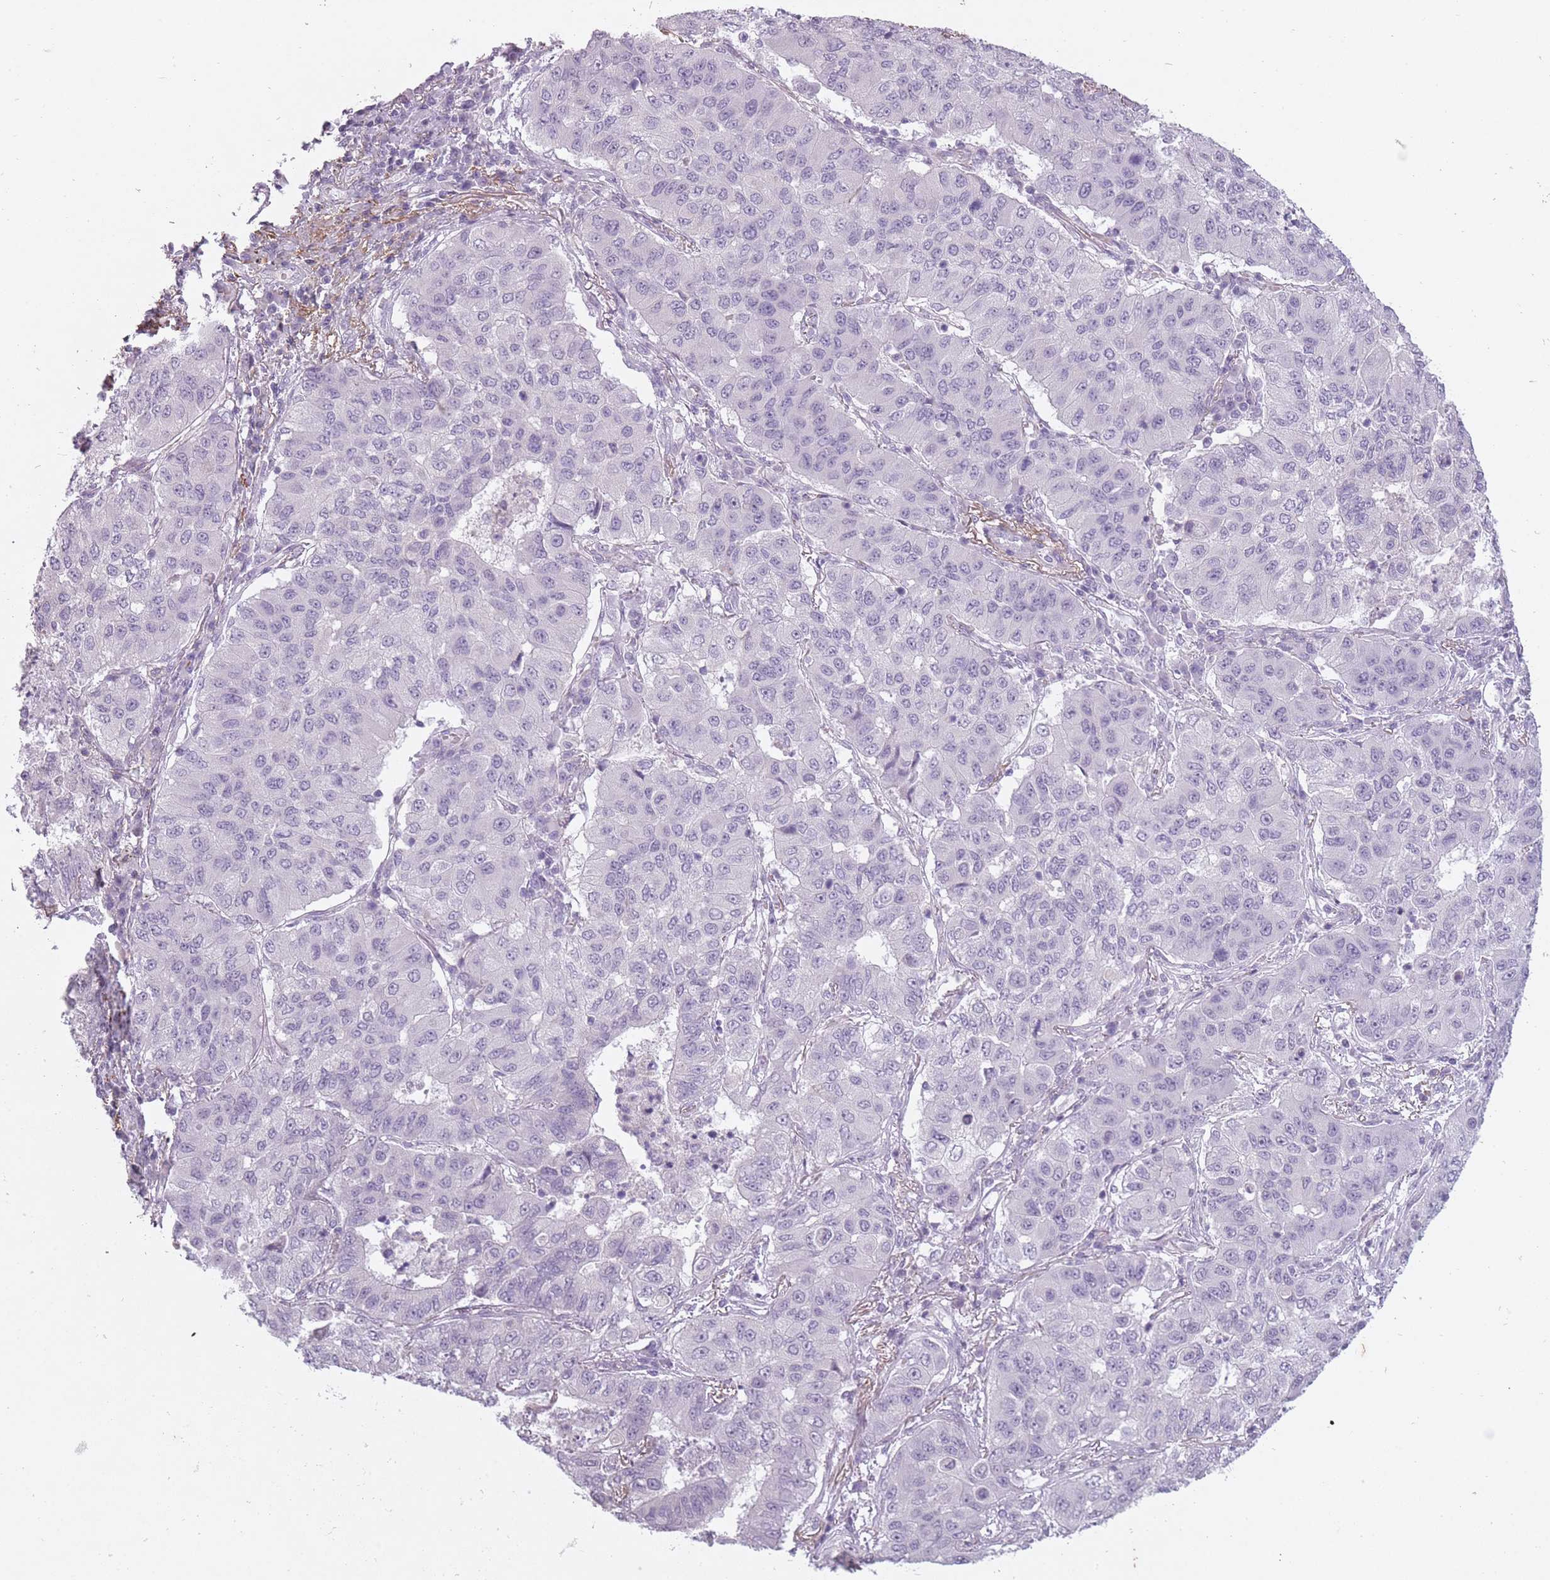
{"staining": {"intensity": "negative", "quantity": "none", "location": "none"}, "tissue": "lung cancer", "cell_type": "Tumor cells", "image_type": "cancer", "snomed": [{"axis": "morphology", "description": "Squamous cell carcinoma, NOS"}, {"axis": "topography", "description": "Lung"}], "caption": "High power microscopy photomicrograph of an IHC histopathology image of lung cancer (squamous cell carcinoma), revealing no significant positivity in tumor cells.", "gene": "RFX4", "patient": {"sex": "male", "age": 74}}